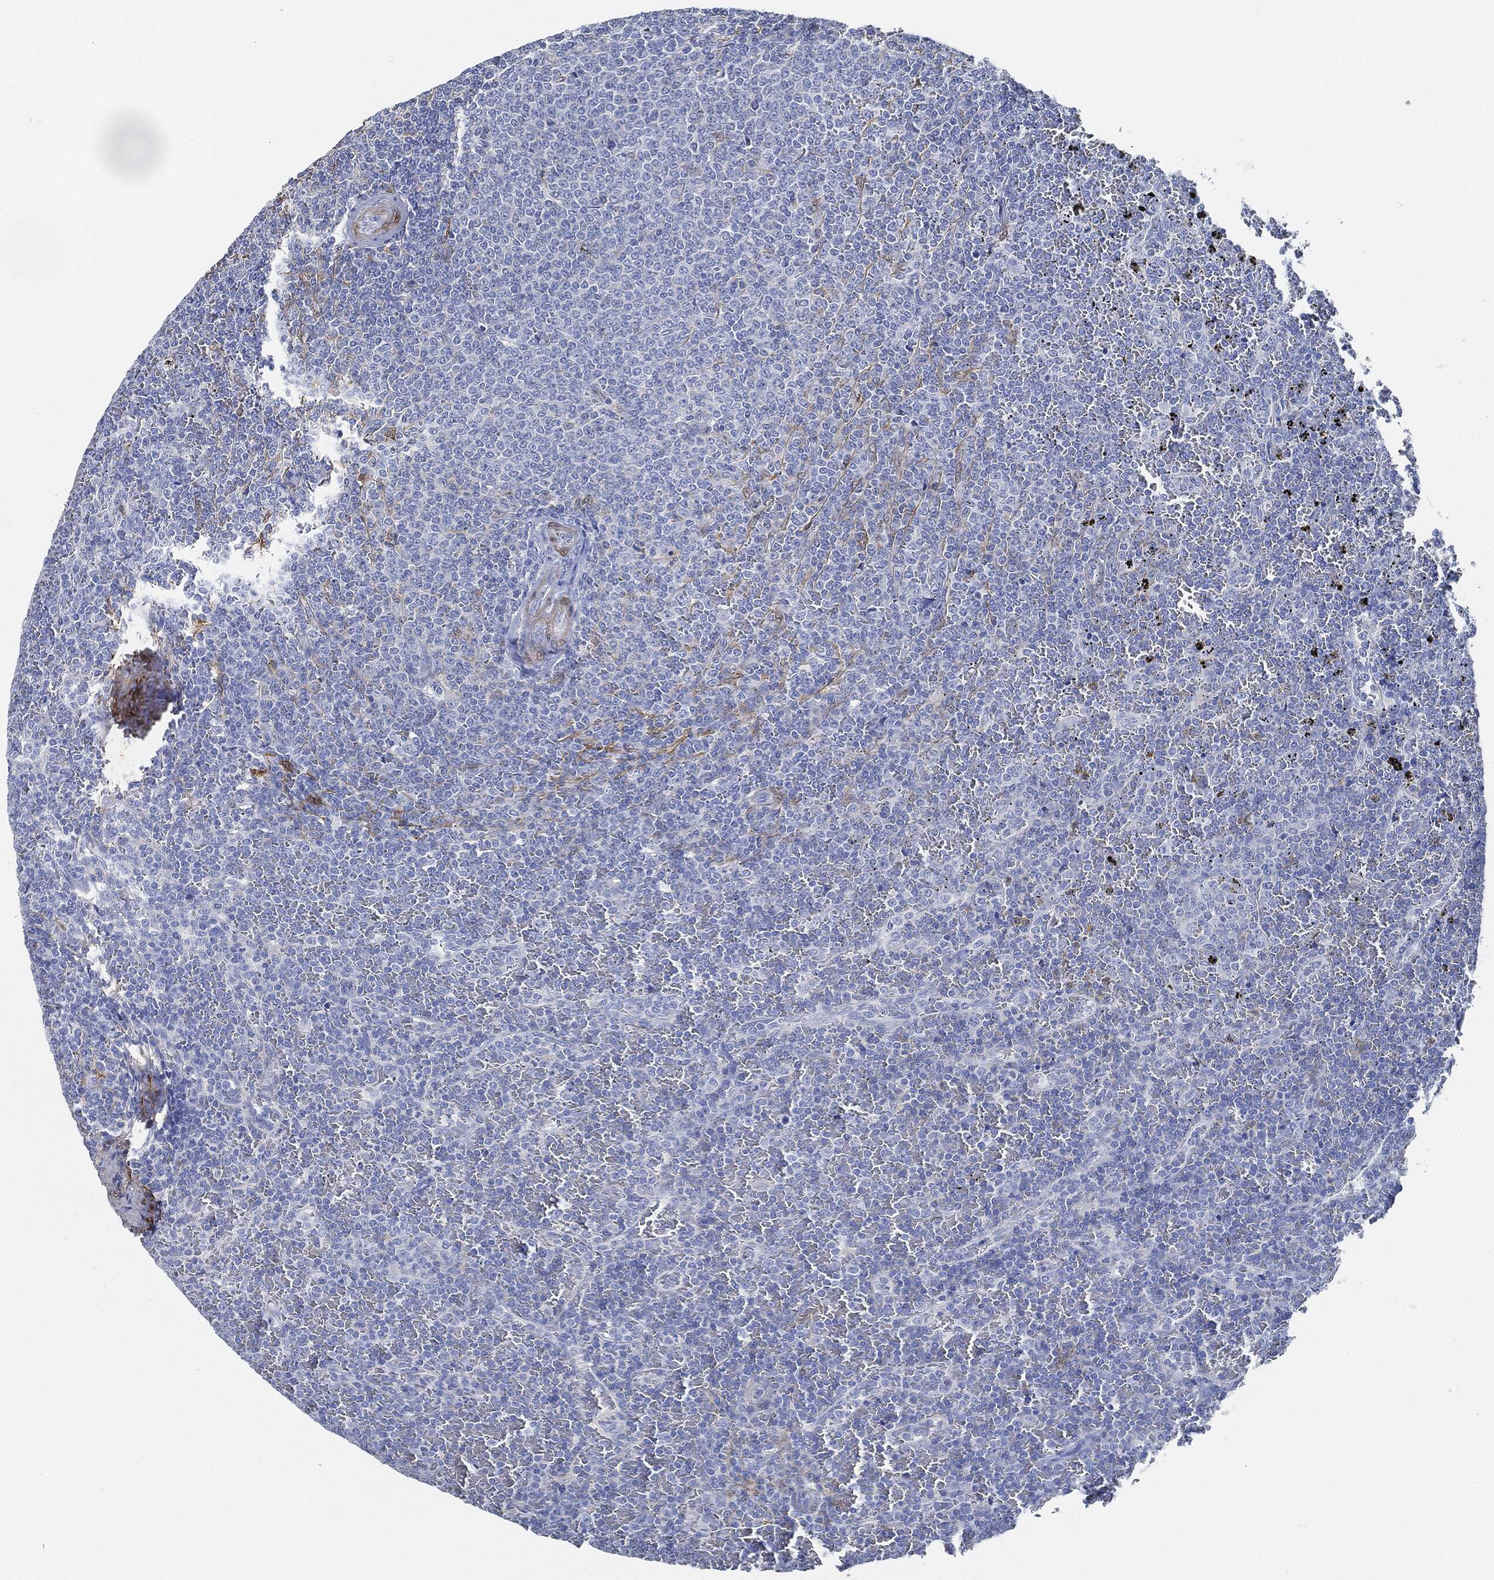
{"staining": {"intensity": "negative", "quantity": "none", "location": "none"}, "tissue": "lymphoma", "cell_type": "Tumor cells", "image_type": "cancer", "snomed": [{"axis": "morphology", "description": "Malignant lymphoma, non-Hodgkin's type, Low grade"}, {"axis": "topography", "description": "Spleen"}], "caption": "Tumor cells show no significant protein staining in low-grade malignant lymphoma, non-Hodgkin's type. (Stains: DAB (3,3'-diaminobenzidine) immunohistochemistry with hematoxylin counter stain, Microscopy: brightfield microscopy at high magnification).", "gene": "TAGLN", "patient": {"sex": "female", "age": 77}}